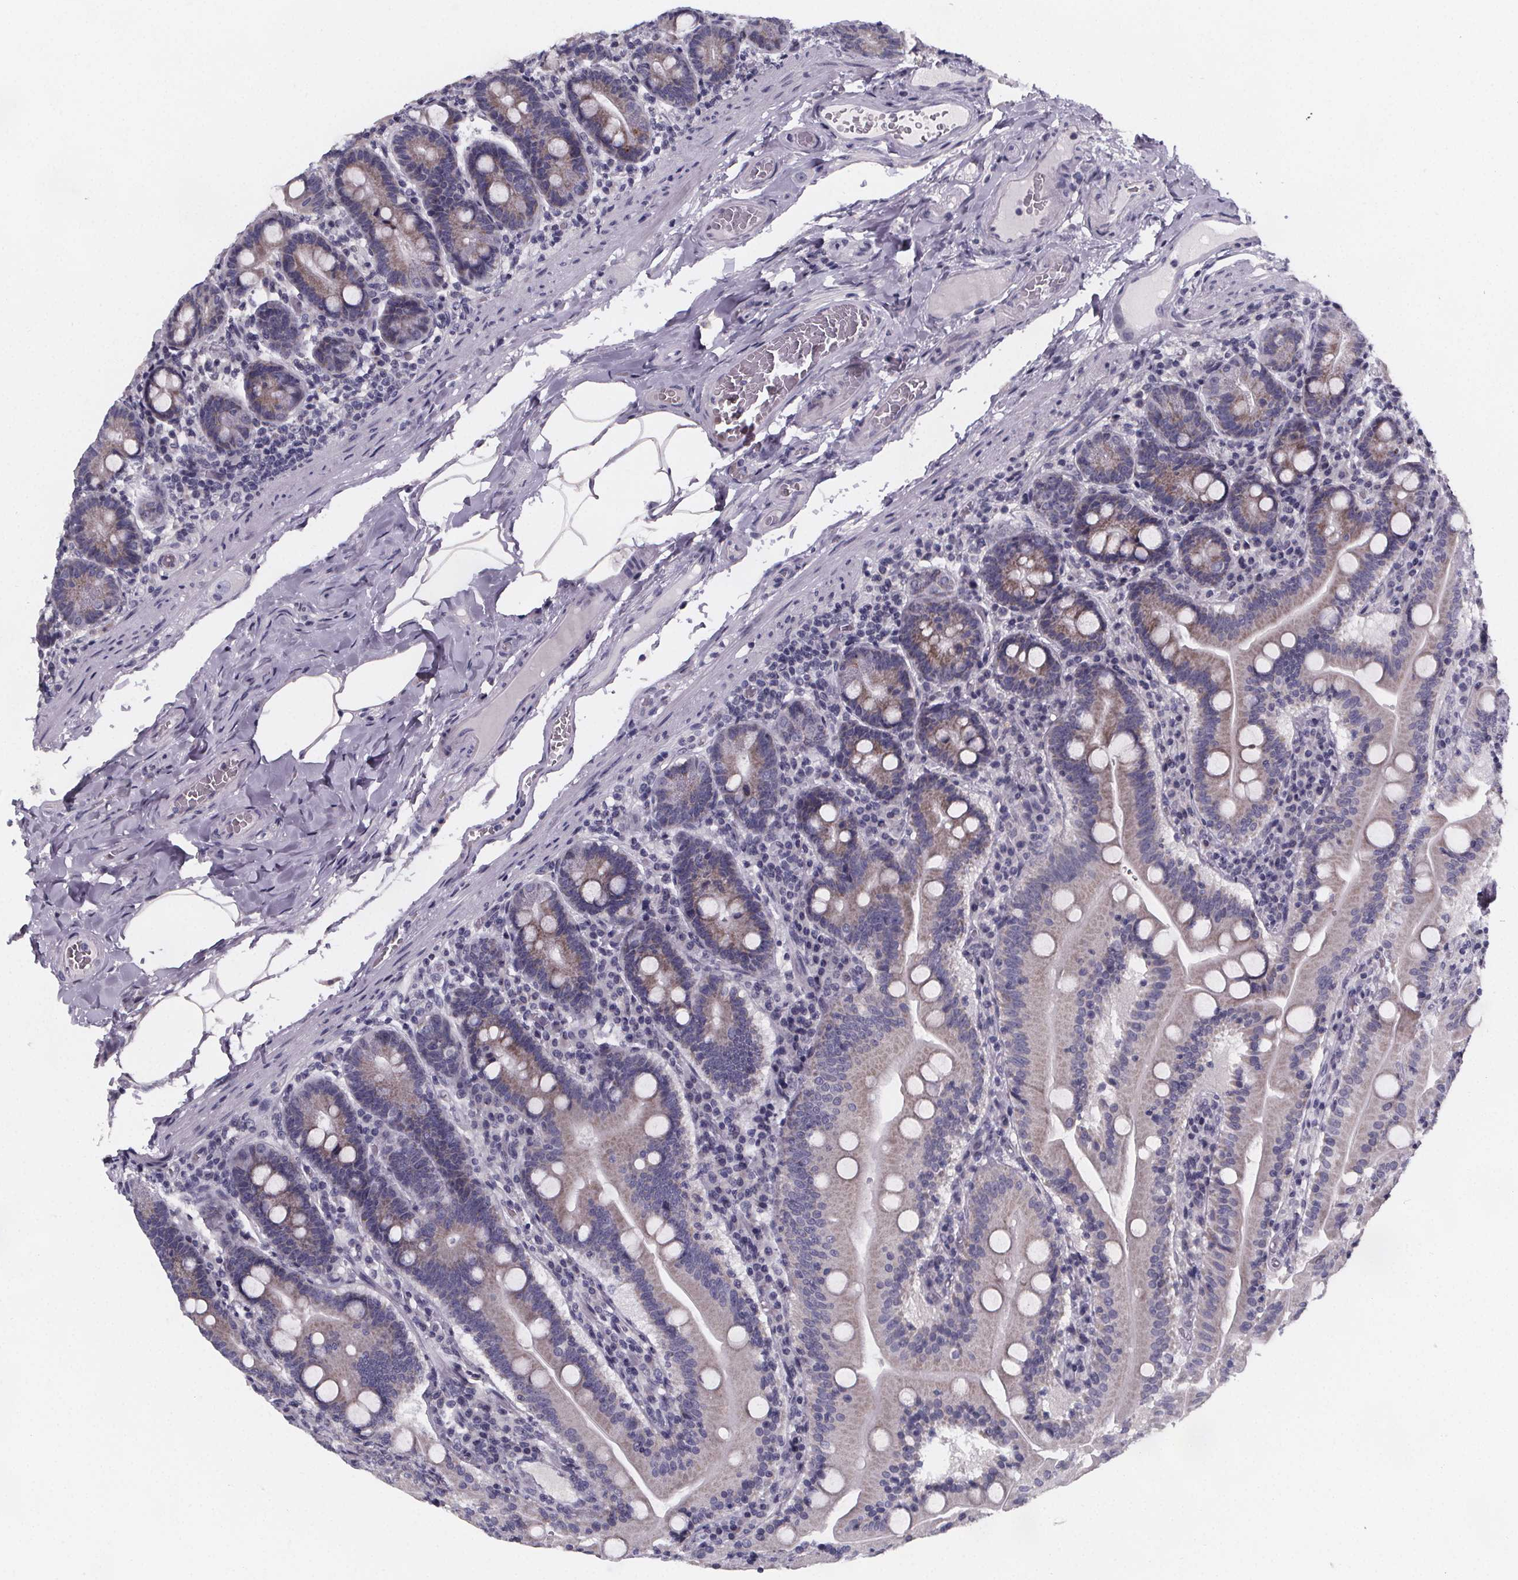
{"staining": {"intensity": "weak", "quantity": "<25%", "location": "cytoplasmic/membranous"}, "tissue": "small intestine", "cell_type": "Glandular cells", "image_type": "normal", "snomed": [{"axis": "morphology", "description": "Normal tissue, NOS"}, {"axis": "topography", "description": "Small intestine"}], "caption": "Immunohistochemical staining of unremarkable human small intestine reveals no significant expression in glandular cells. (DAB IHC with hematoxylin counter stain).", "gene": "PAH", "patient": {"sex": "male", "age": 37}}